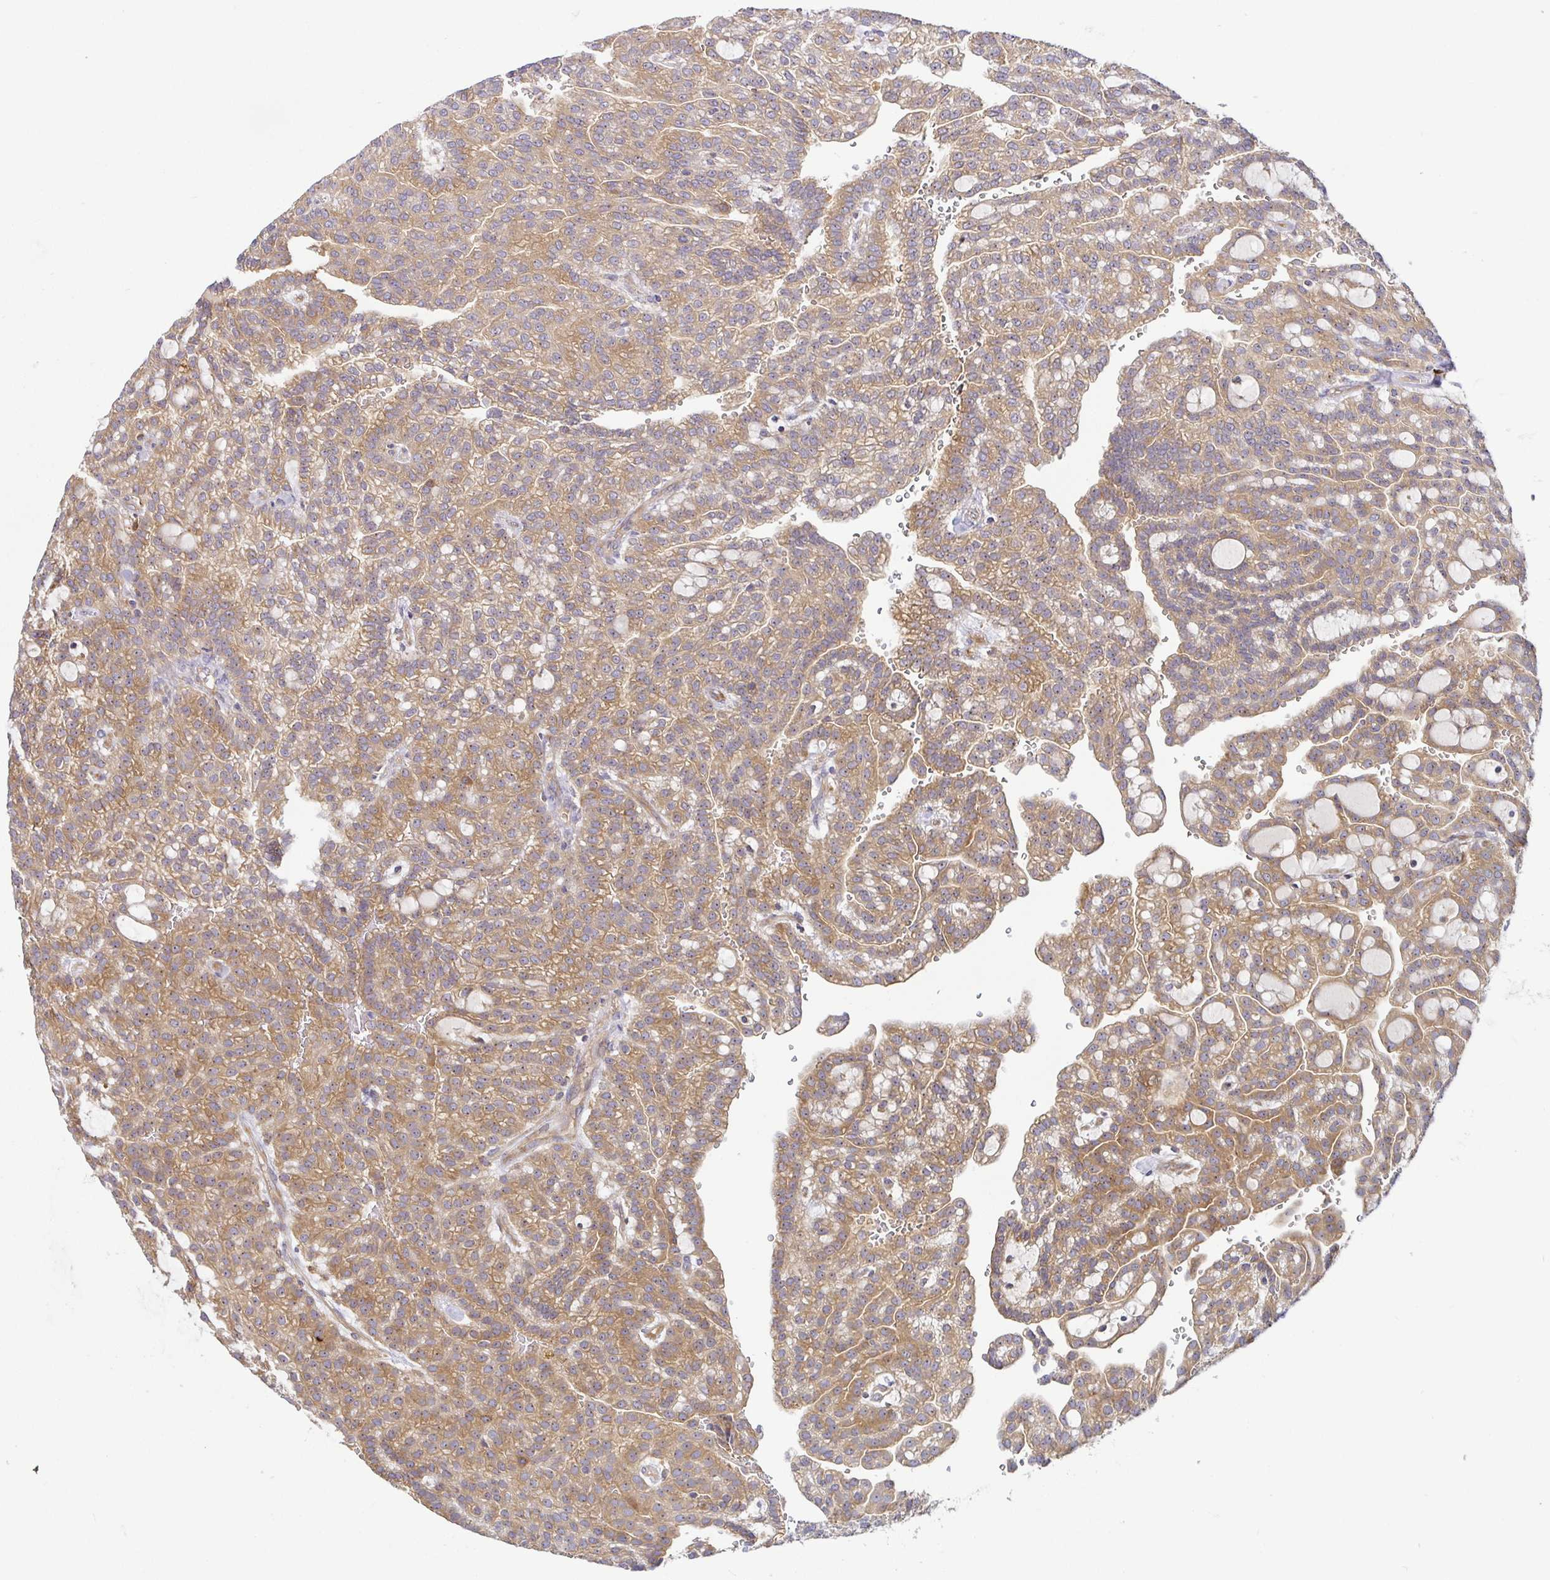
{"staining": {"intensity": "moderate", "quantity": ">75%", "location": "cytoplasmic/membranous"}, "tissue": "renal cancer", "cell_type": "Tumor cells", "image_type": "cancer", "snomed": [{"axis": "morphology", "description": "Adenocarcinoma, NOS"}, {"axis": "topography", "description": "Kidney"}], "caption": "Immunohistochemistry (IHC) image of human adenocarcinoma (renal) stained for a protein (brown), which demonstrates medium levels of moderate cytoplasmic/membranous staining in about >75% of tumor cells.", "gene": "SNX8", "patient": {"sex": "male", "age": 63}}